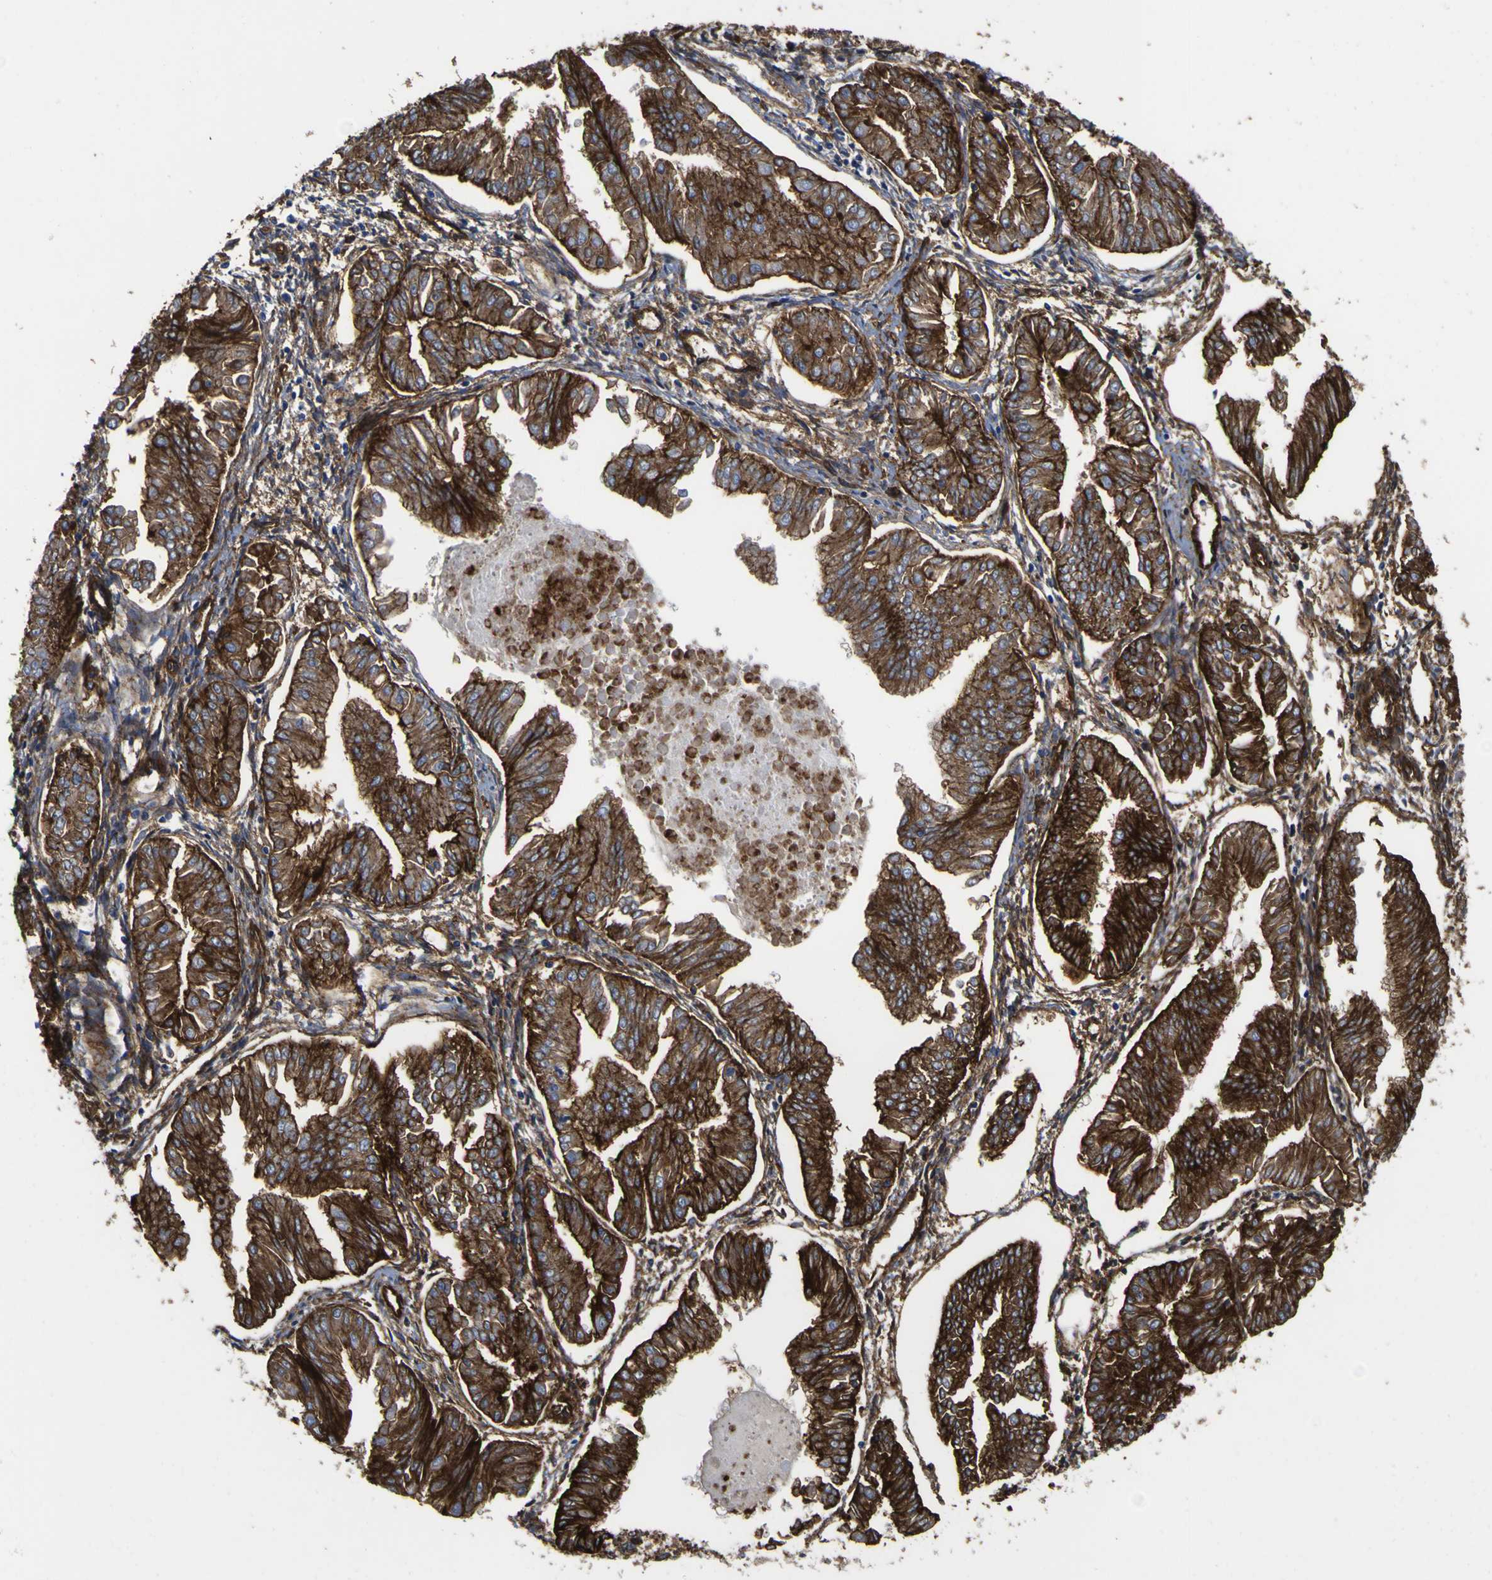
{"staining": {"intensity": "strong", "quantity": ">75%", "location": "cytoplasmic/membranous"}, "tissue": "endometrial cancer", "cell_type": "Tumor cells", "image_type": "cancer", "snomed": [{"axis": "morphology", "description": "Adenocarcinoma, NOS"}, {"axis": "topography", "description": "Endometrium"}], "caption": "Immunohistochemical staining of human adenocarcinoma (endometrial) demonstrates high levels of strong cytoplasmic/membranous expression in approximately >75% of tumor cells.", "gene": "CD151", "patient": {"sex": "female", "age": 53}}